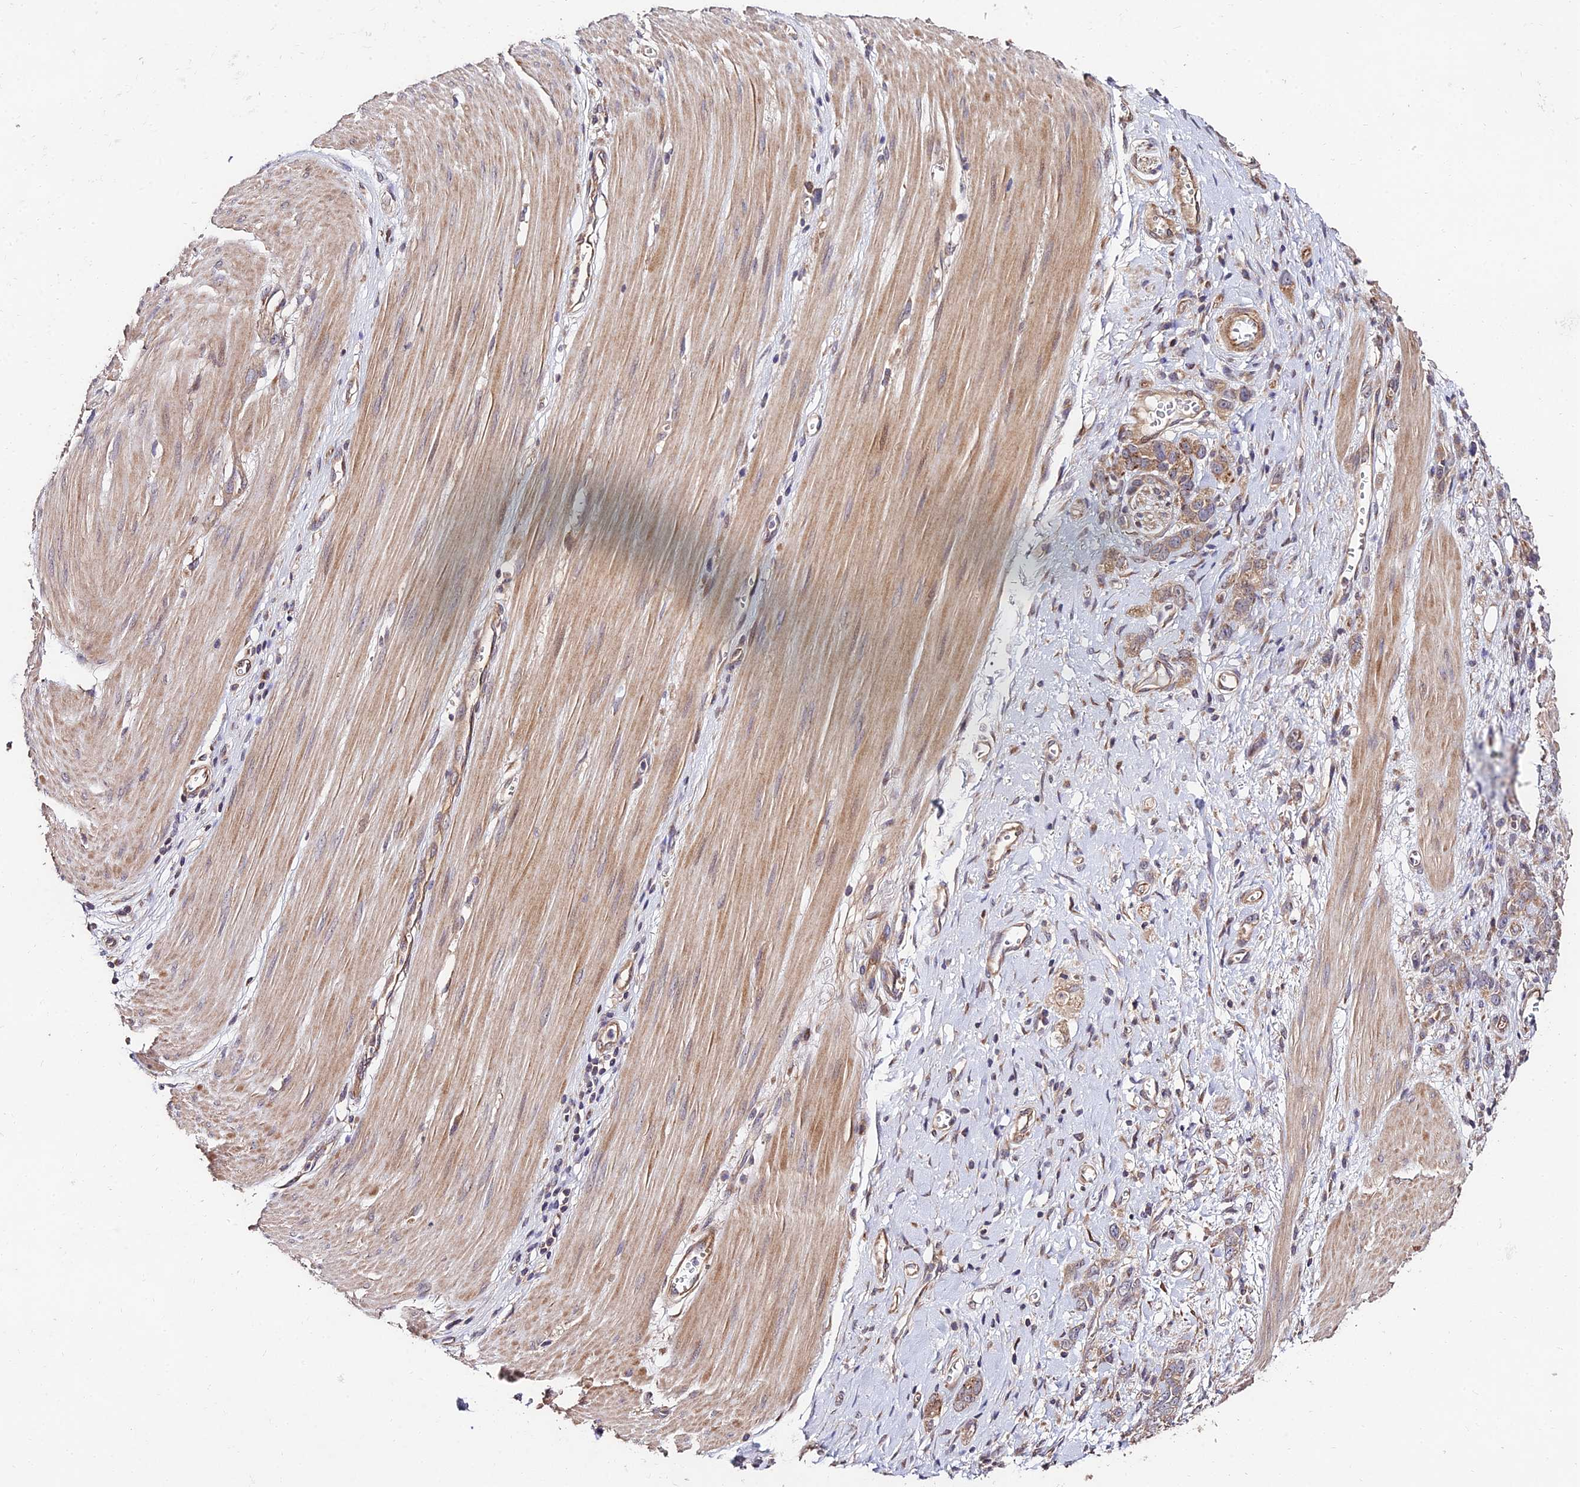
{"staining": {"intensity": "weak", "quantity": ">75%", "location": "cytoplasmic/membranous"}, "tissue": "stomach cancer", "cell_type": "Tumor cells", "image_type": "cancer", "snomed": [{"axis": "morphology", "description": "Adenocarcinoma, NOS"}, {"axis": "topography", "description": "Stomach"}], "caption": "A histopathology image of stomach cancer (adenocarcinoma) stained for a protein reveals weak cytoplasmic/membranous brown staining in tumor cells.", "gene": "MKKS", "patient": {"sex": "female", "age": 76}}